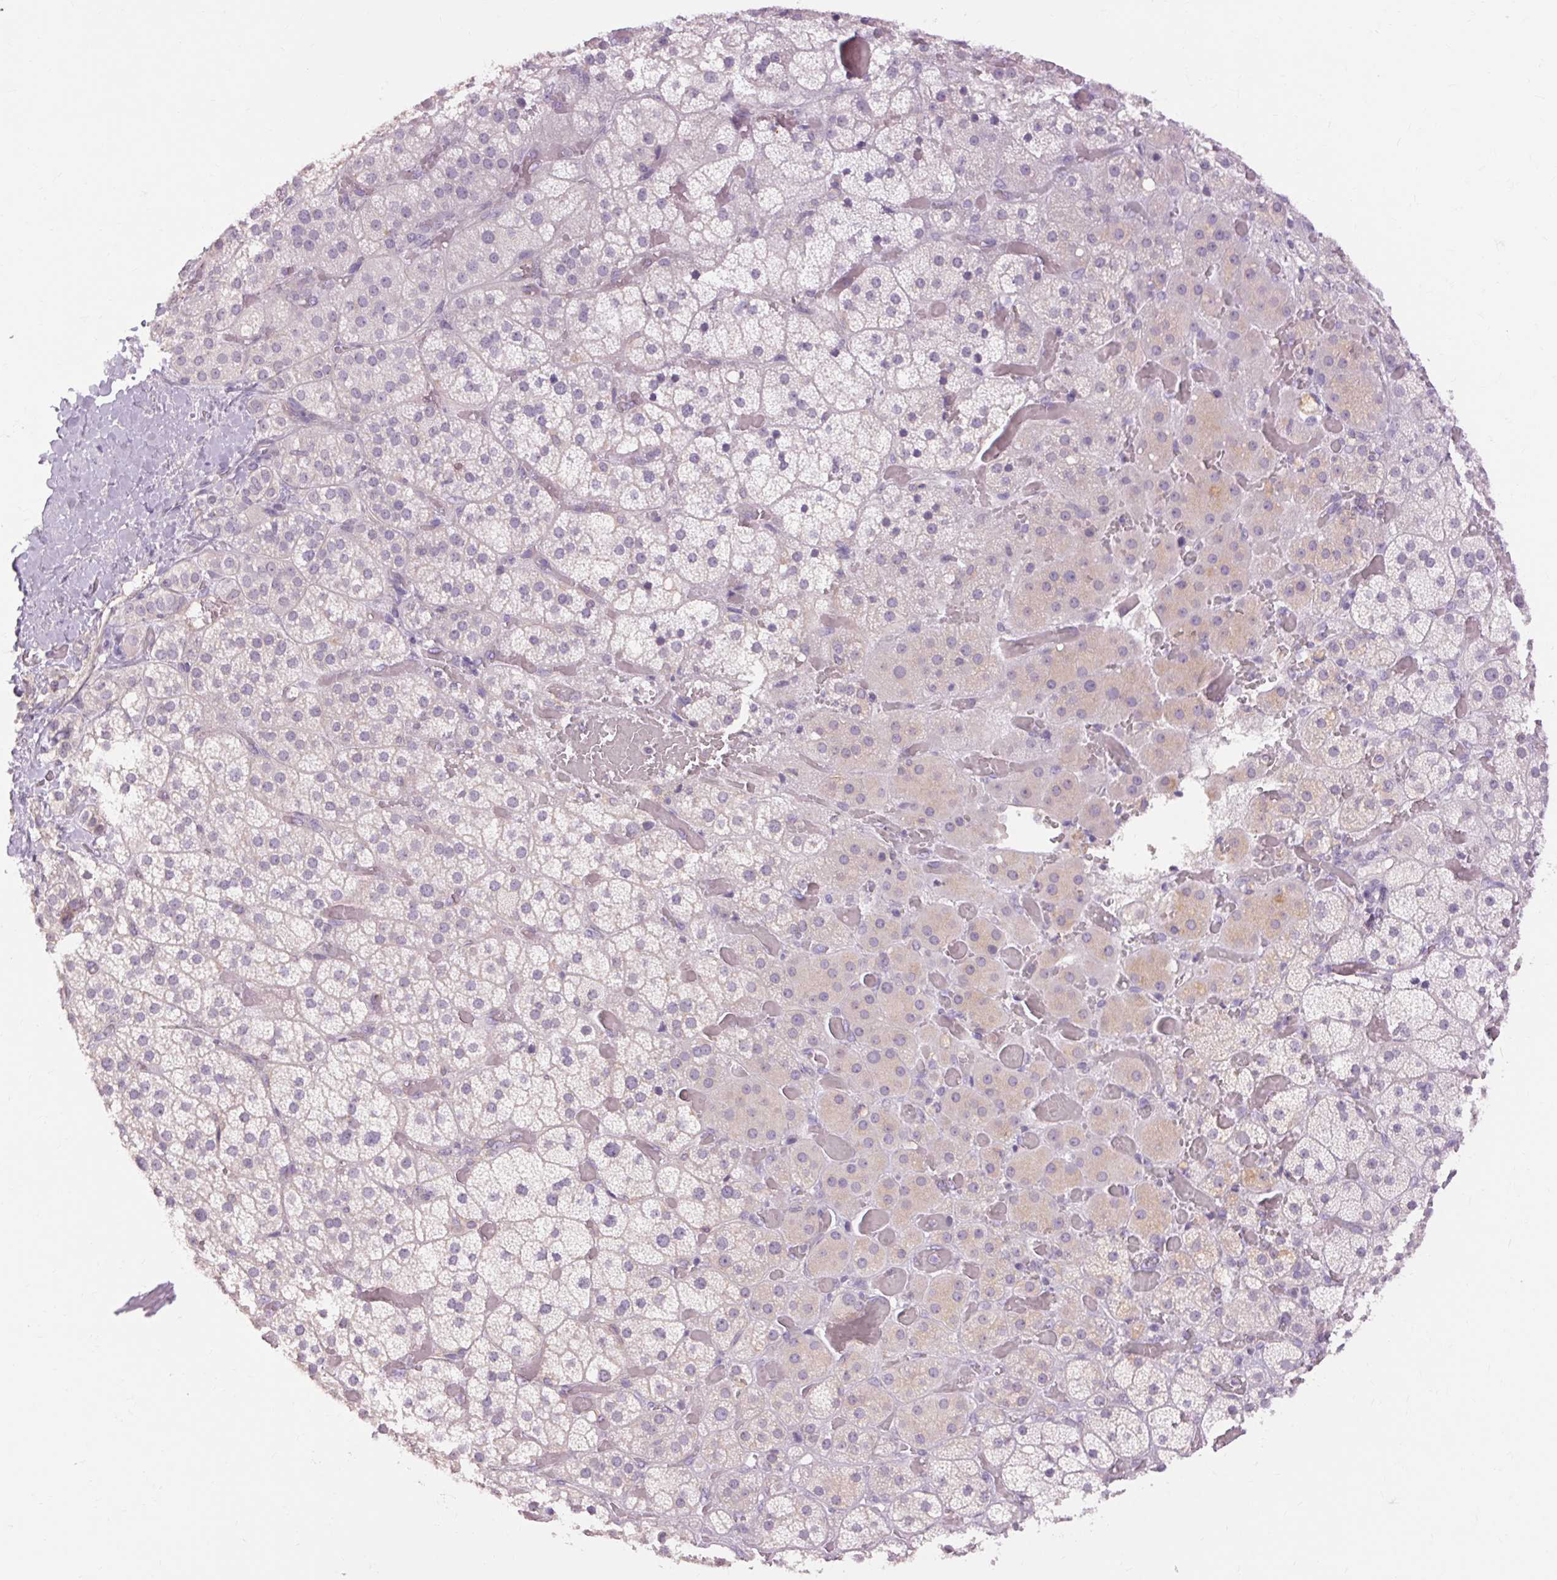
{"staining": {"intensity": "weak", "quantity": "<25%", "location": "cytoplasmic/membranous"}, "tissue": "adrenal gland", "cell_type": "Glandular cells", "image_type": "normal", "snomed": [{"axis": "morphology", "description": "Normal tissue, NOS"}, {"axis": "topography", "description": "Adrenal gland"}], "caption": "High magnification brightfield microscopy of normal adrenal gland stained with DAB (3,3'-diaminobenzidine) (brown) and counterstained with hematoxylin (blue): glandular cells show no significant staining. The staining is performed using DAB (3,3'-diaminobenzidine) brown chromogen with nuclei counter-stained in using hematoxylin.", "gene": "TM6SF1", "patient": {"sex": "male", "age": 57}}